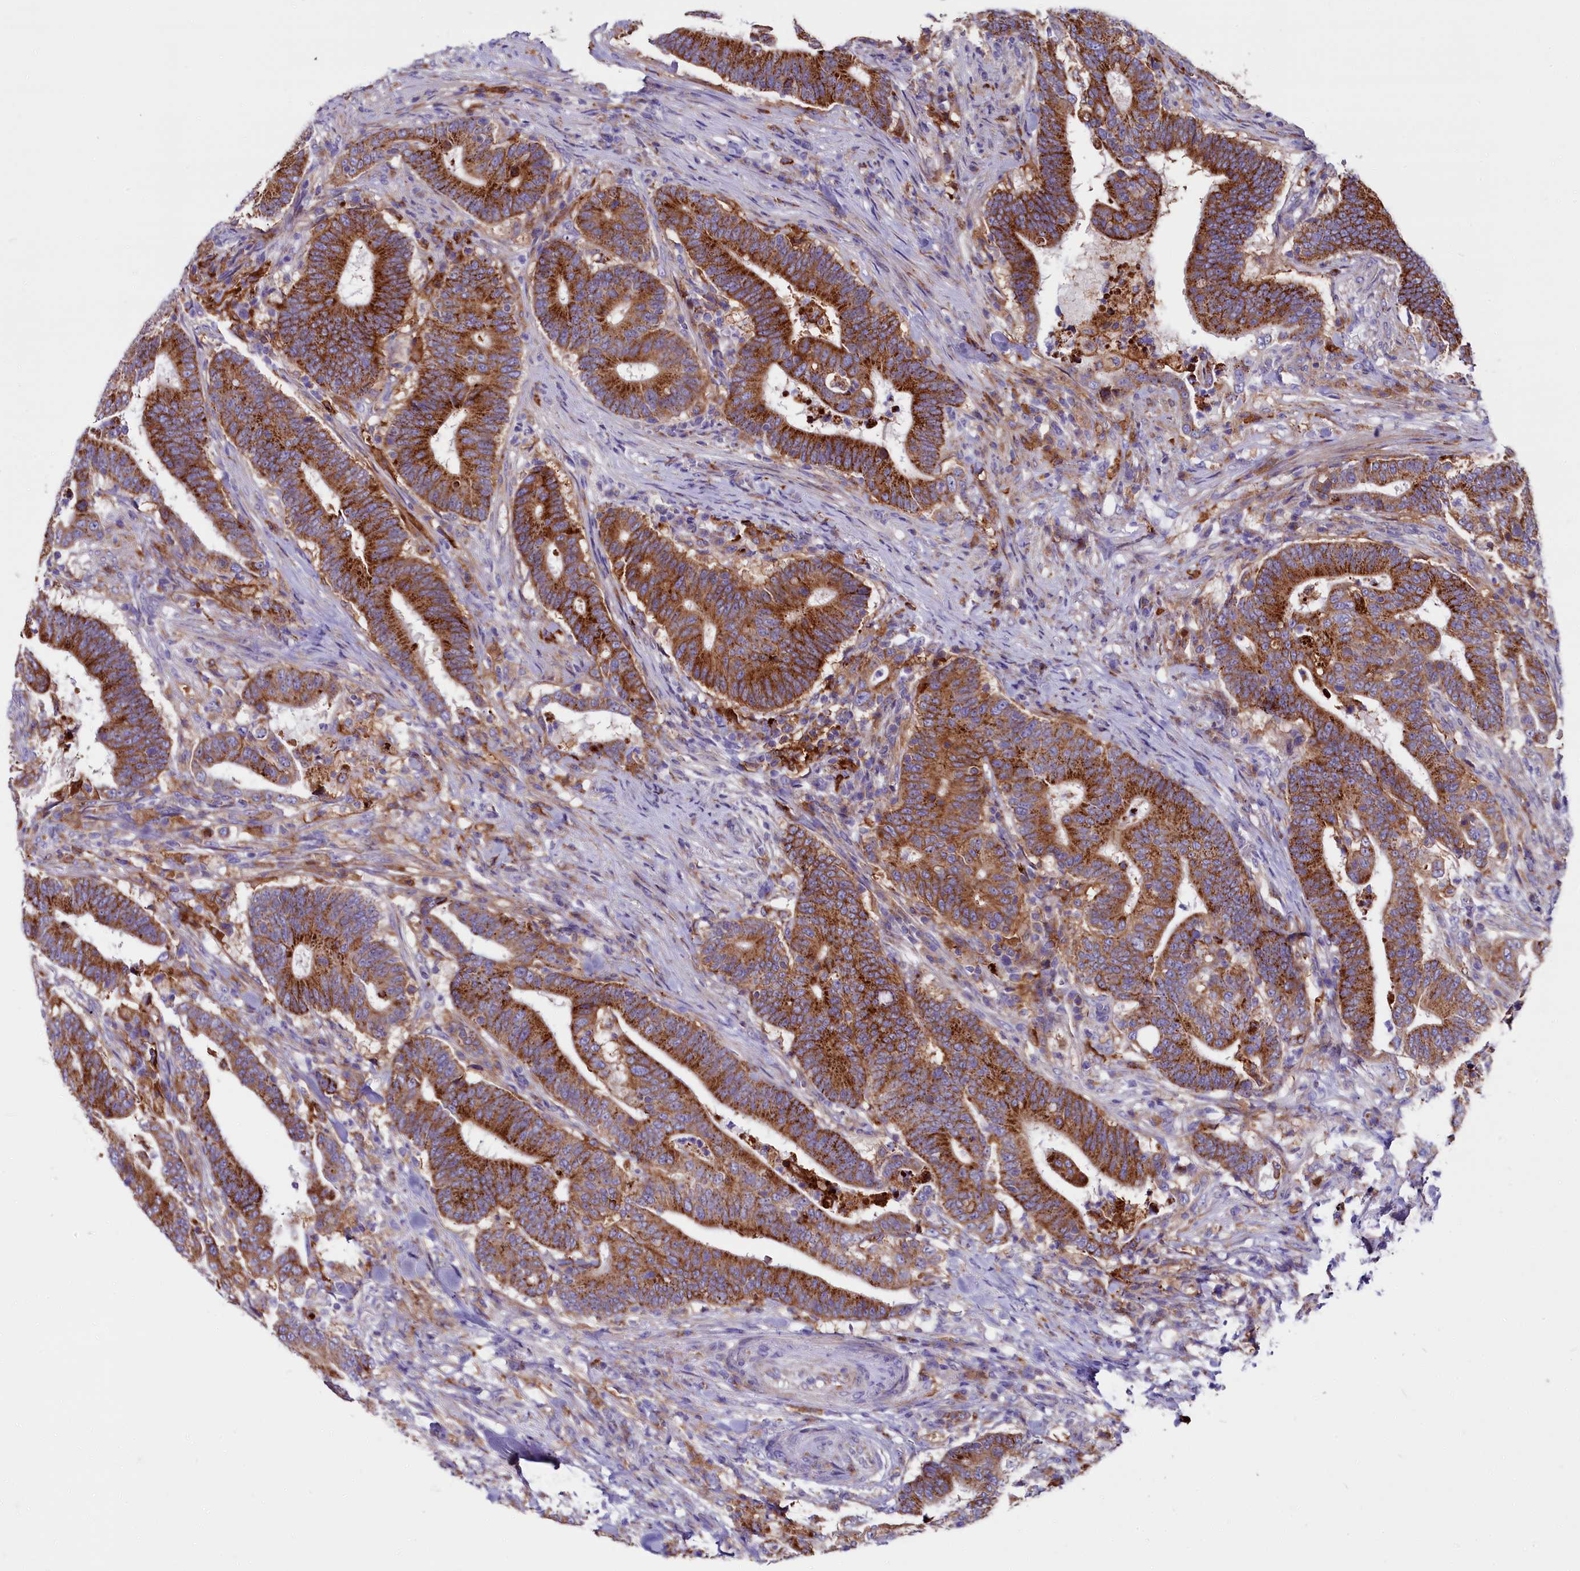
{"staining": {"intensity": "strong", "quantity": ">75%", "location": "cytoplasmic/membranous"}, "tissue": "colorectal cancer", "cell_type": "Tumor cells", "image_type": "cancer", "snomed": [{"axis": "morphology", "description": "Adenocarcinoma, NOS"}, {"axis": "topography", "description": "Colon"}], "caption": "A photomicrograph showing strong cytoplasmic/membranous staining in approximately >75% of tumor cells in colorectal cancer (adenocarcinoma), as visualized by brown immunohistochemical staining.", "gene": "IL20RA", "patient": {"sex": "female", "age": 66}}